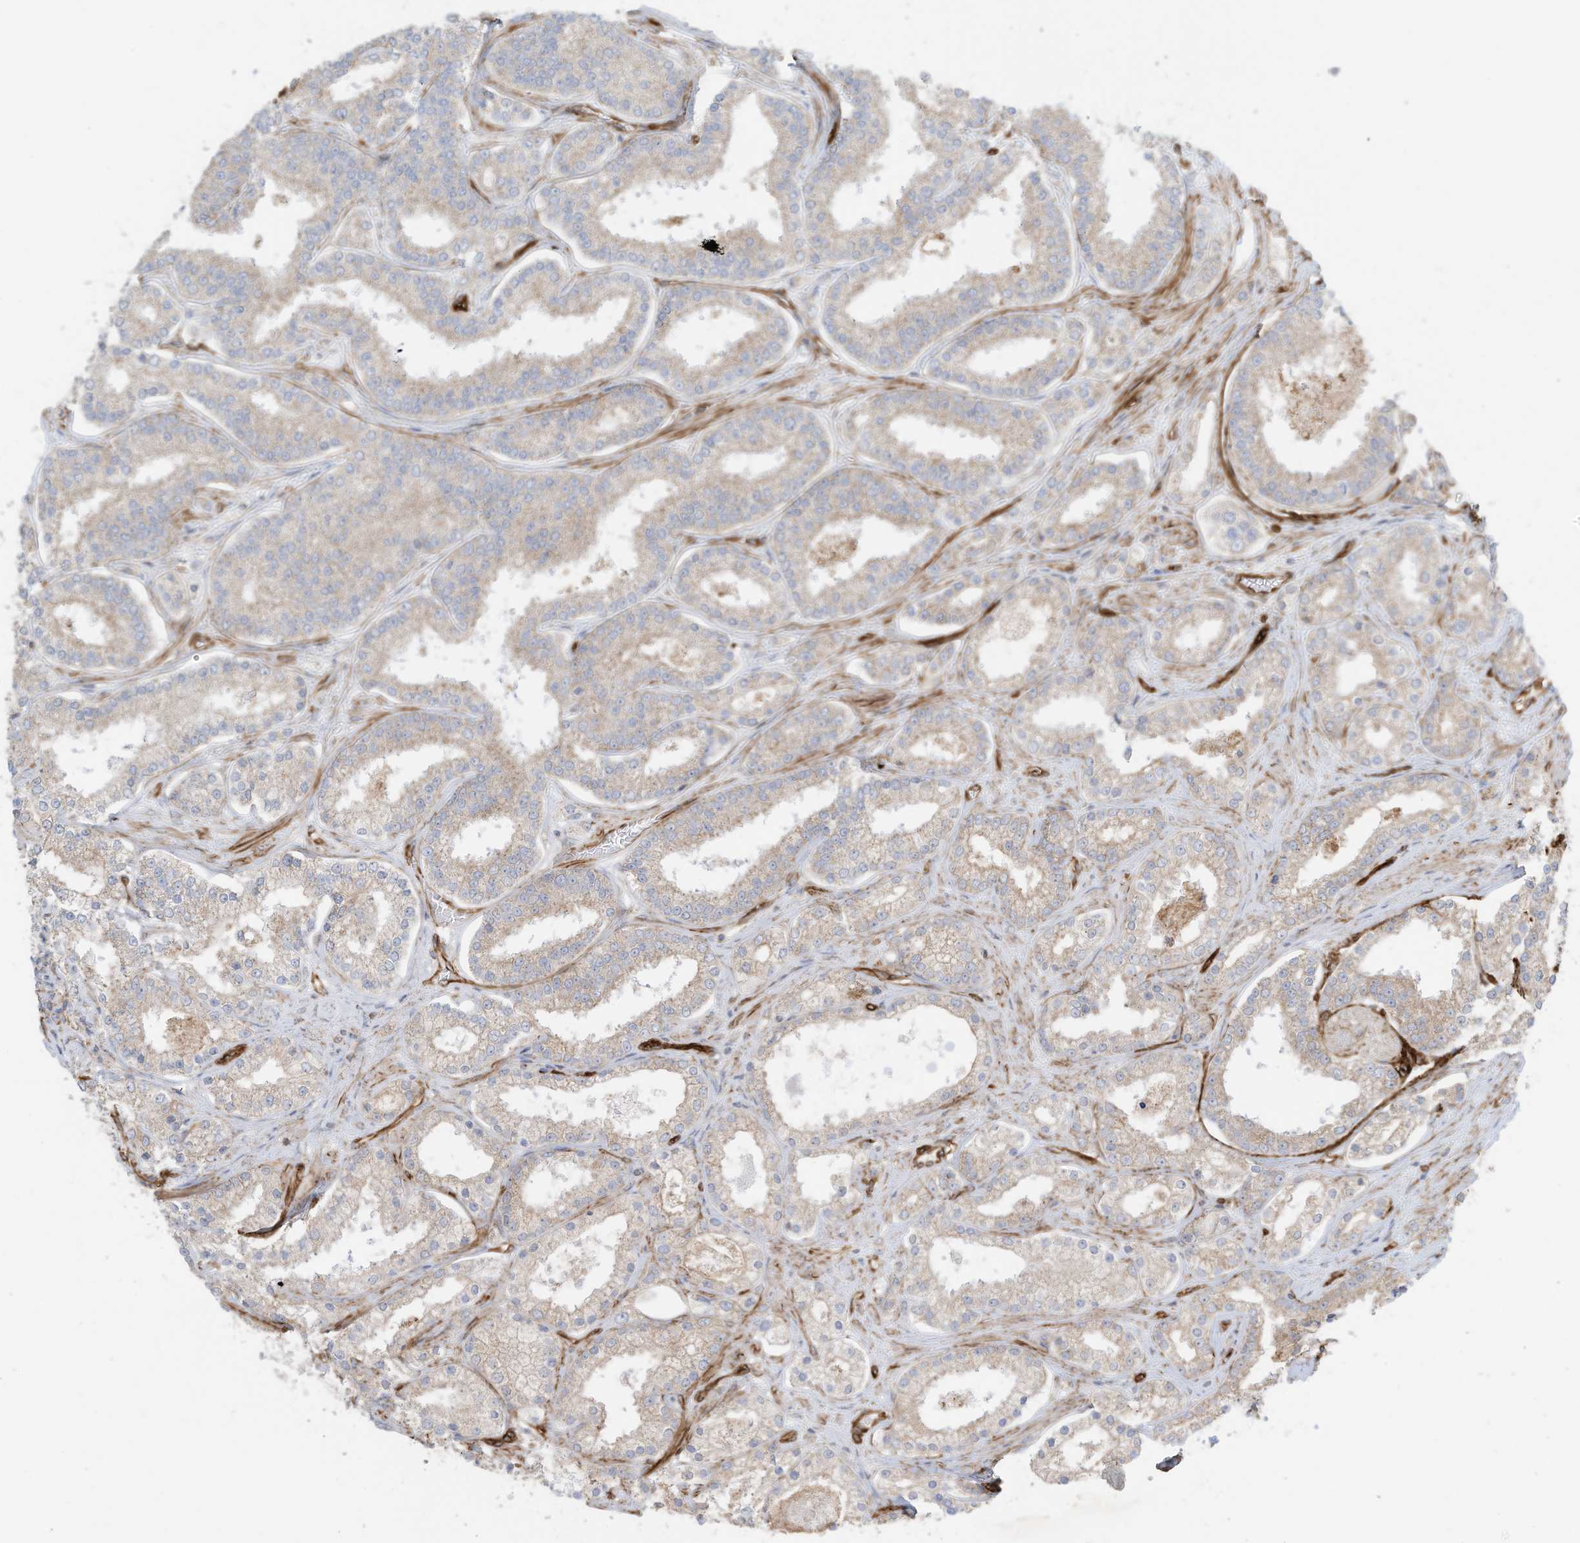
{"staining": {"intensity": "weak", "quantity": ">75%", "location": "cytoplasmic/membranous"}, "tissue": "prostate cancer", "cell_type": "Tumor cells", "image_type": "cancer", "snomed": [{"axis": "morphology", "description": "Normal tissue, NOS"}, {"axis": "morphology", "description": "Adenocarcinoma, High grade"}, {"axis": "topography", "description": "Prostate"}], "caption": "High-magnification brightfield microscopy of prostate cancer (high-grade adenocarcinoma) stained with DAB (3,3'-diaminobenzidine) (brown) and counterstained with hematoxylin (blue). tumor cells exhibit weak cytoplasmic/membranous staining is identified in about>75% of cells. (DAB (3,3'-diaminobenzidine) IHC with brightfield microscopy, high magnification).", "gene": "ABCB7", "patient": {"sex": "male", "age": 83}}